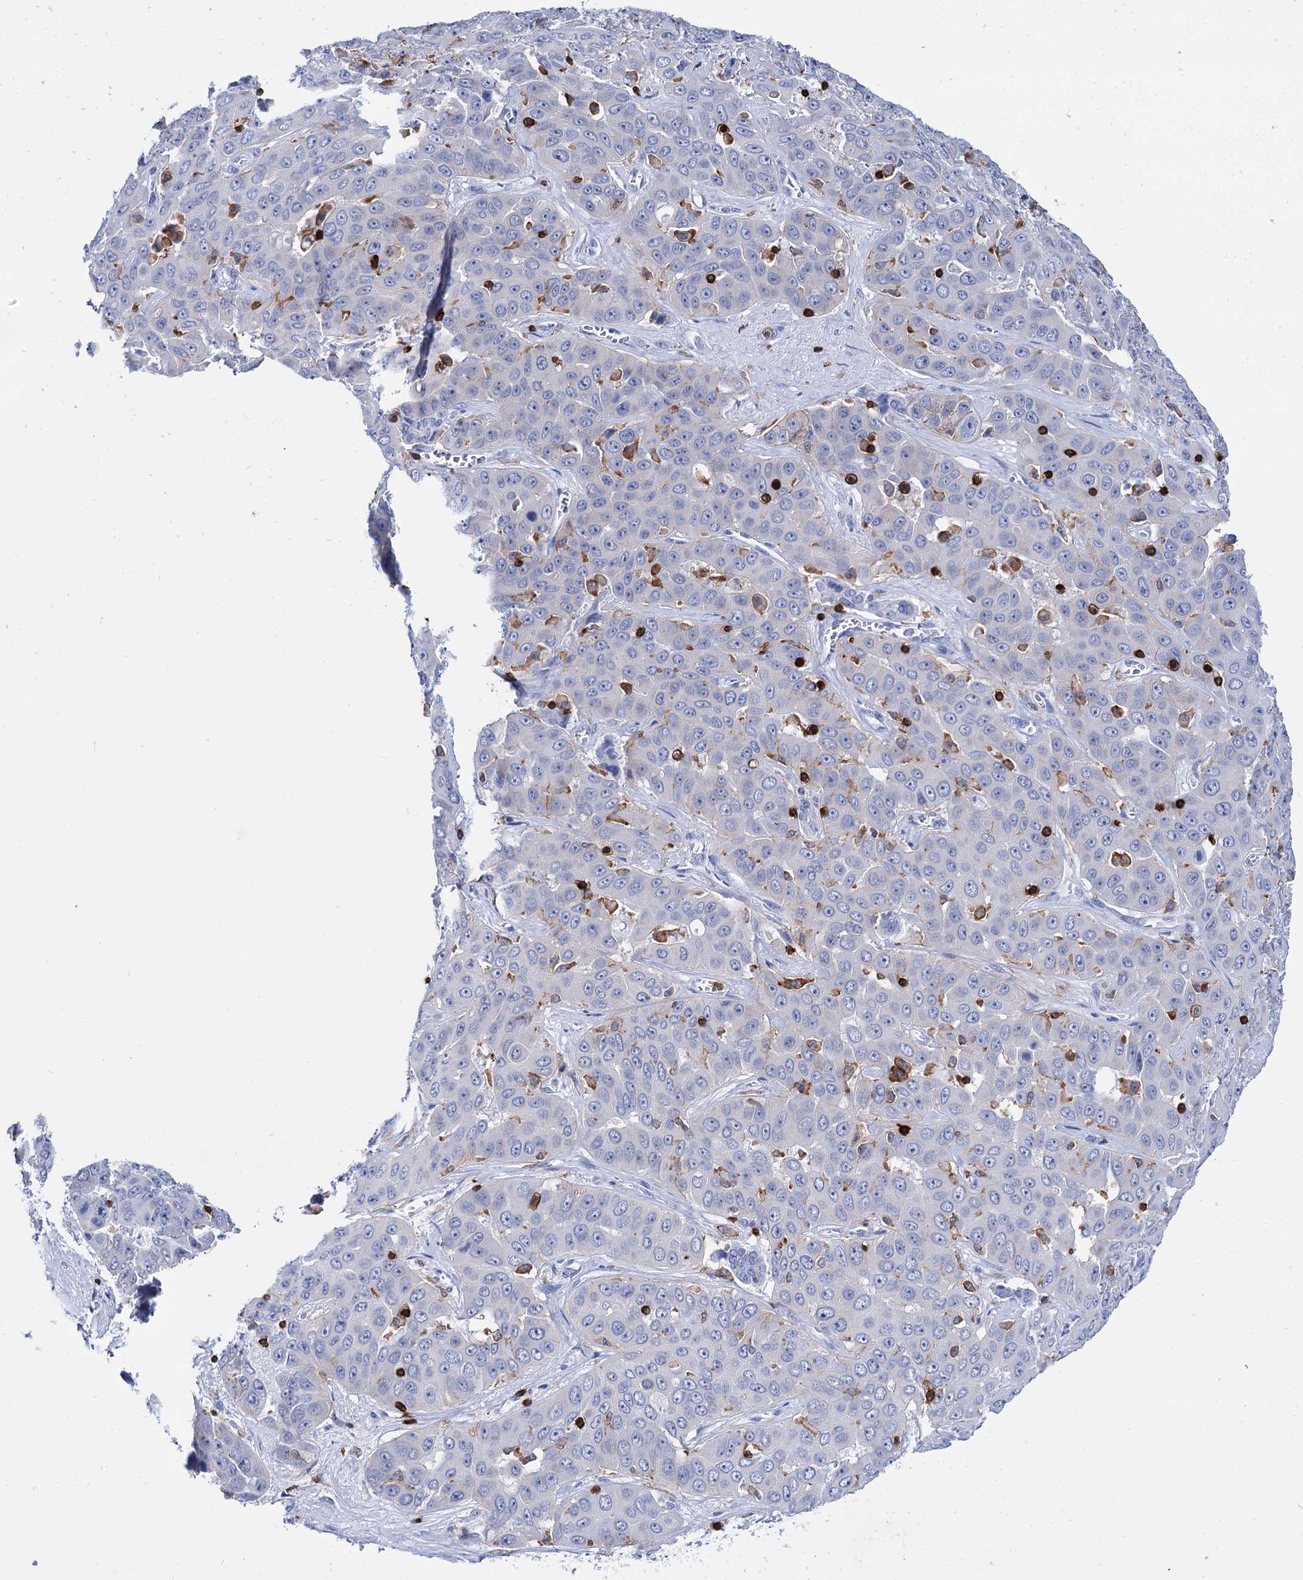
{"staining": {"intensity": "negative", "quantity": "none", "location": "none"}, "tissue": "liver cancer", "cell_type": "Tumor cells", "image_type": "cancer", "snomed": [{"axis": "morphology", "description": "Cholangiocarcinoma"}, {"axis": "topography", "description": "Liver"}], "caption": "A high-resolution image shows immunohistochemistry staining of cholangiocarcinoma (liver), which exhibits no significant positivity in tumor cells. (DAB (3,3'-diaminobenzidine) immunohistochemistry (IHC) with hematoxylin counter stain).", "gene": "DEF6", "patient": {"sex": "female", "age": 52}}